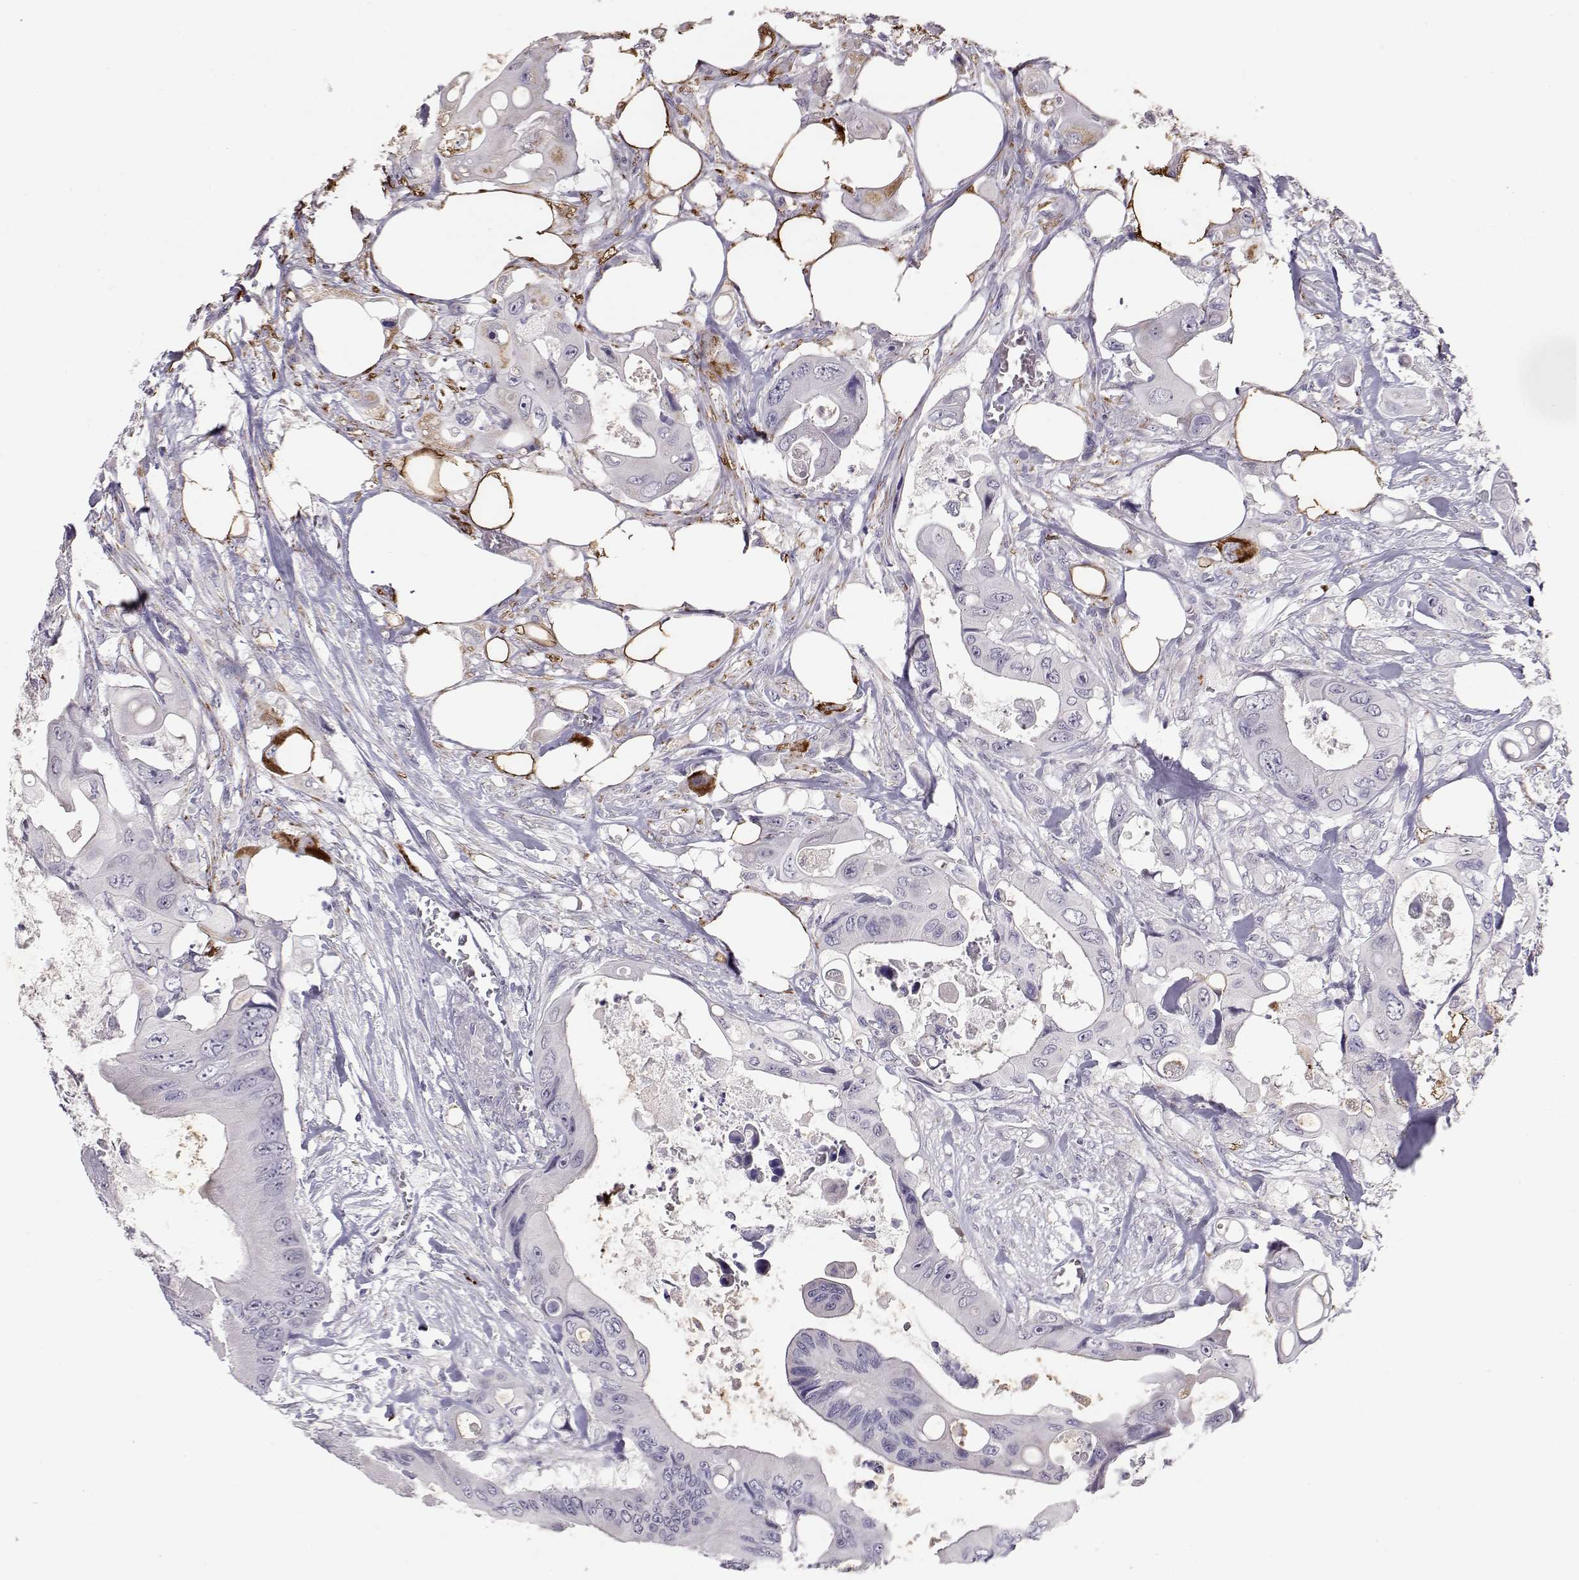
{"staining": {"intensity": "strong", "quantity": "<25%", "location": "cytoplasmic/membranous"}, "tissue": "colorectal cancer", "cell_type": "Tumor cells", "image_type": "cancer", "snomed": [{"axis": "morphology", "description": "Adenocarcinoma, NOS"}, {"axis": "topography", "description": "Rectum"}], "caption": "Protein staining demonstrates strong cytoplasmic/membranous expression in approximately <25% of tumor cells in colorectal cancer.", "gene": "NPVF", "patient": {"sex": "male", "age": 63}}